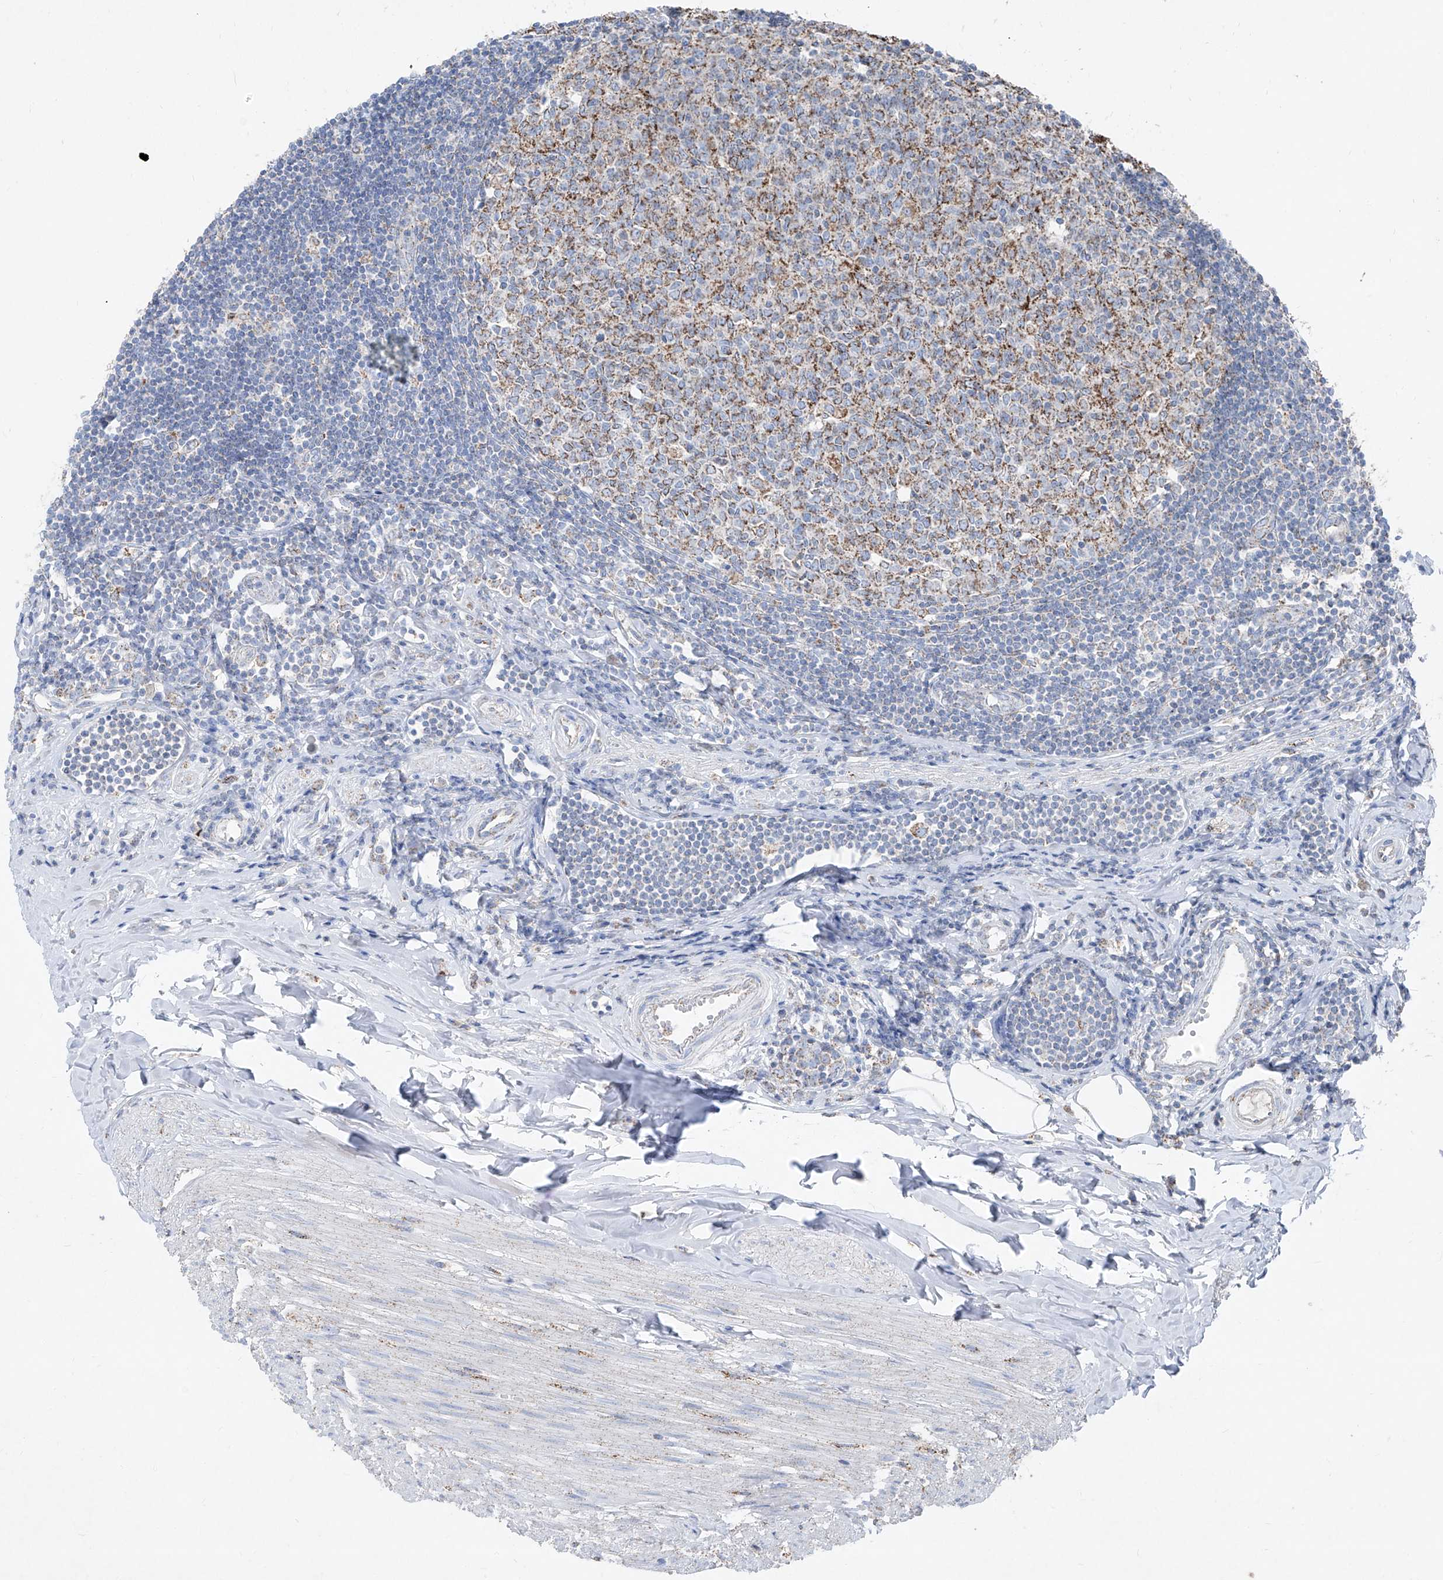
{"staining": {"intensity": "strong", "quantity": ">75%", "location": "cytoplasmic/membranous"}, "tissue": "appendix", "cell_type": "Glandular cells", "image_type": "normal", "snomed": [{"axis": "morphology", "description": "Normal tissue, NOS"}, {"axis": "topography", "description": "Appendix"}], "caption": "This histopathology image displays IHC staining of normal human appendix, with high strong cytoplasmic/membranous staining in about >75% of glandular cells.", "gene": "ABCD3", "patient": {"sex": "female", "age": 54}}